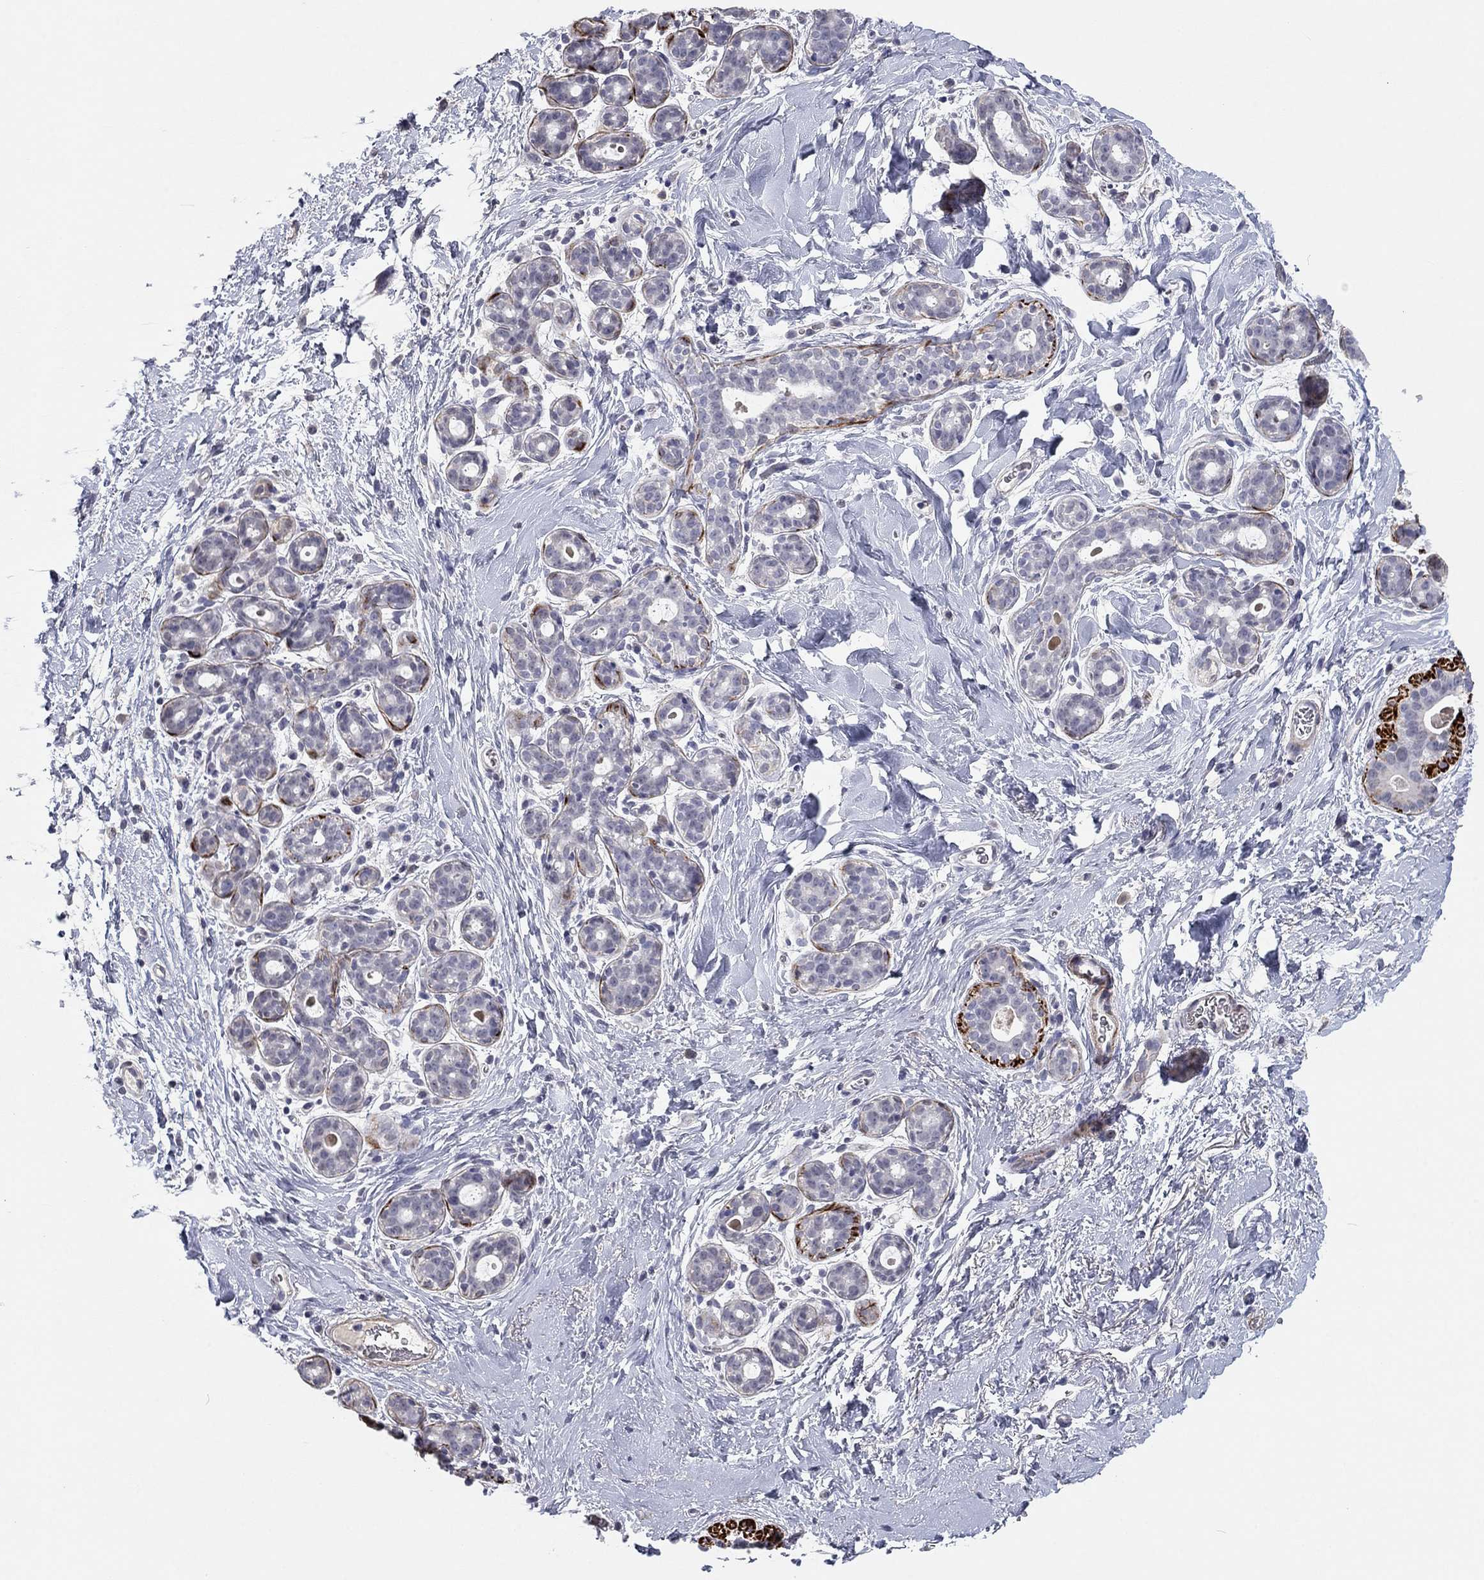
{"staining": {"intensity": "negative", "quantity": "none", "location": "none"}, "tissue": "breast", "cell_type": "Adipocytes", "image_type": "normal", "snomed": [{"axis": "morphology", "description": "Normal tissue, NOS"}, {"axis": "topography", "description": "Breast"}], "caption": "The histopathology image demonstrates no staining of adipocytes in normal breast. (Immunohistochemistry (ihc), brightfield microscopy, high magnification).", "gene": "IP6K3", "patient": {"sex": "female", "age": 43}}